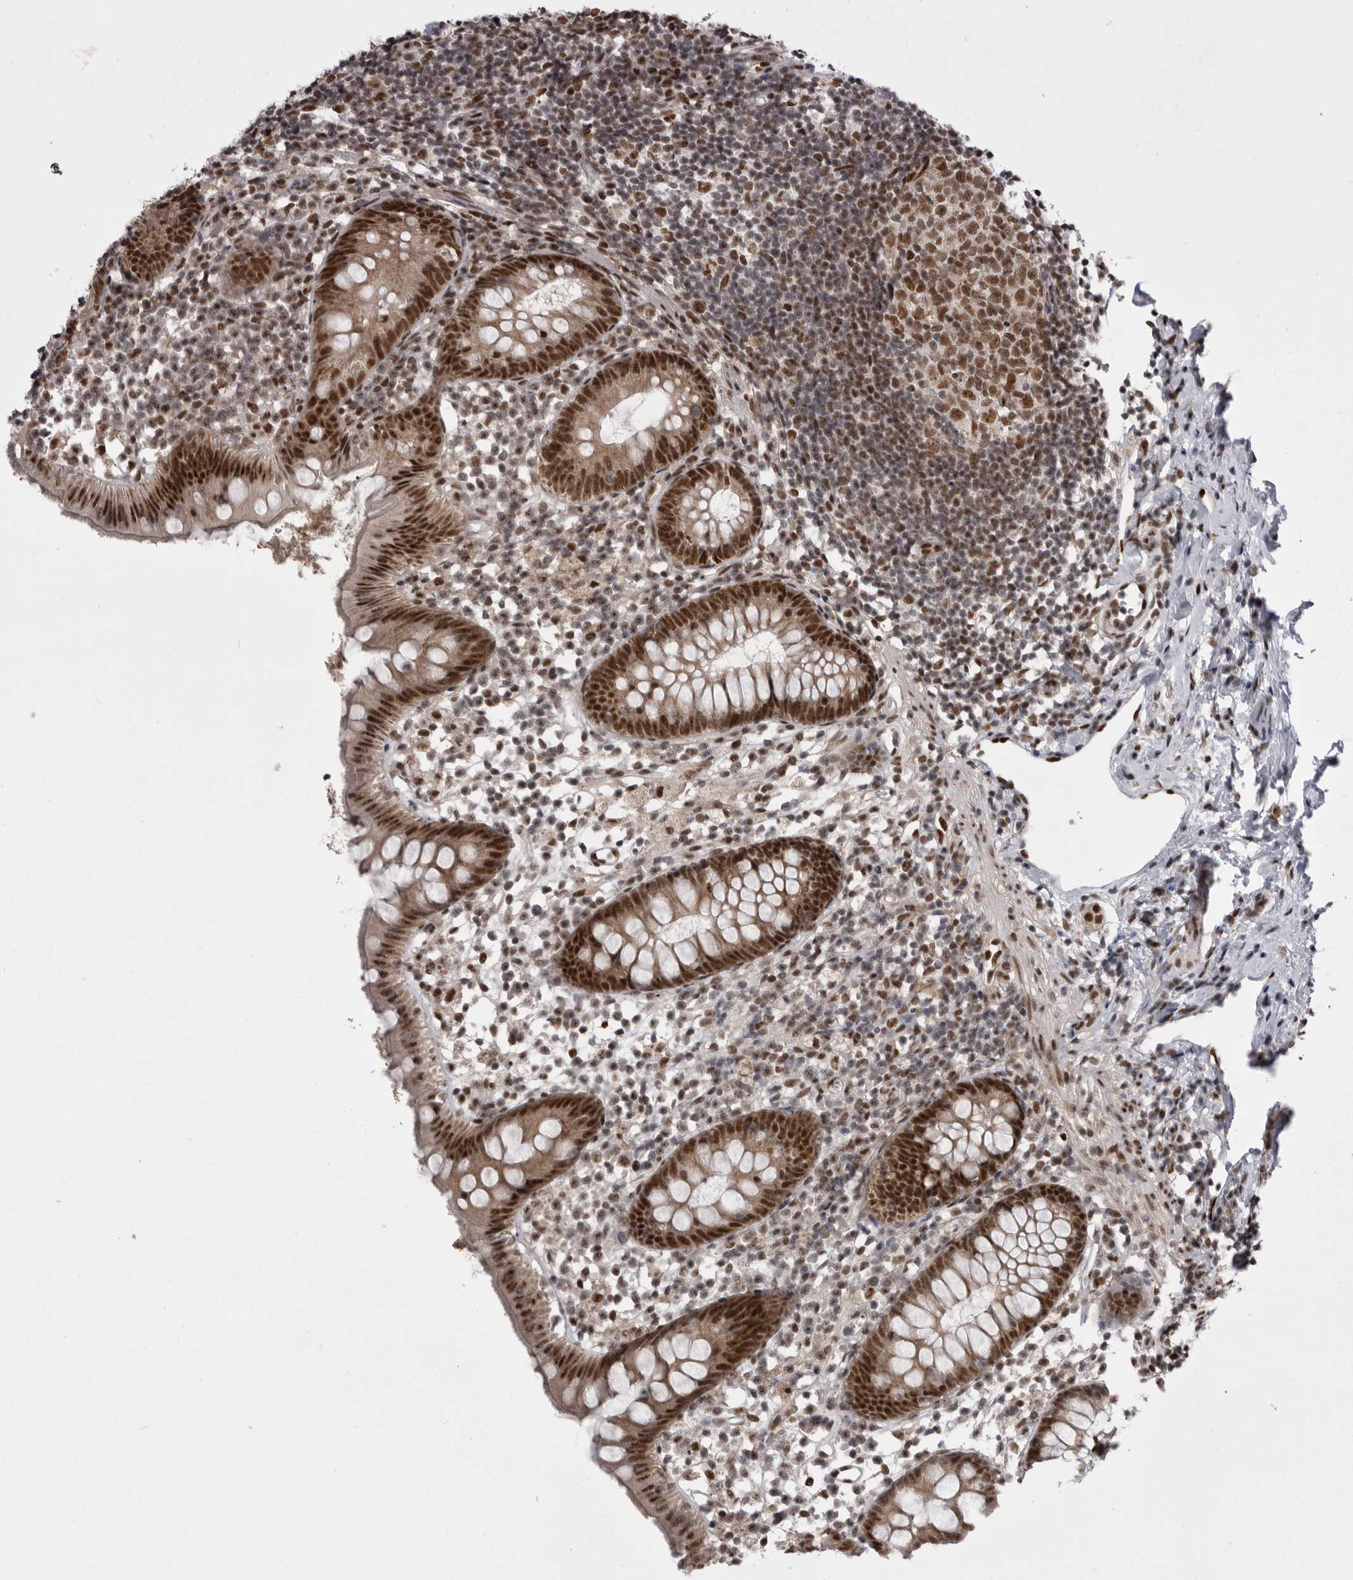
{"staining": {"intensity": "strong", "quantity": ">75%", "location": "nuclear"}, "tissue": "appendix", "cell_type": "Glandular cells", "image_type": "normal", "snomed": [{"axis": "morphology", "description": "Normal tissue, NOS"}, {"axis": "topography", "description": "Appendix"}], "caption": "Protein expression by immunohistochemistry displays strong nuclear staining in about >75% of glandular cells in normal appendix.", "gene": "MEPCE", "patient": {"sex": "female", "age": 20}}